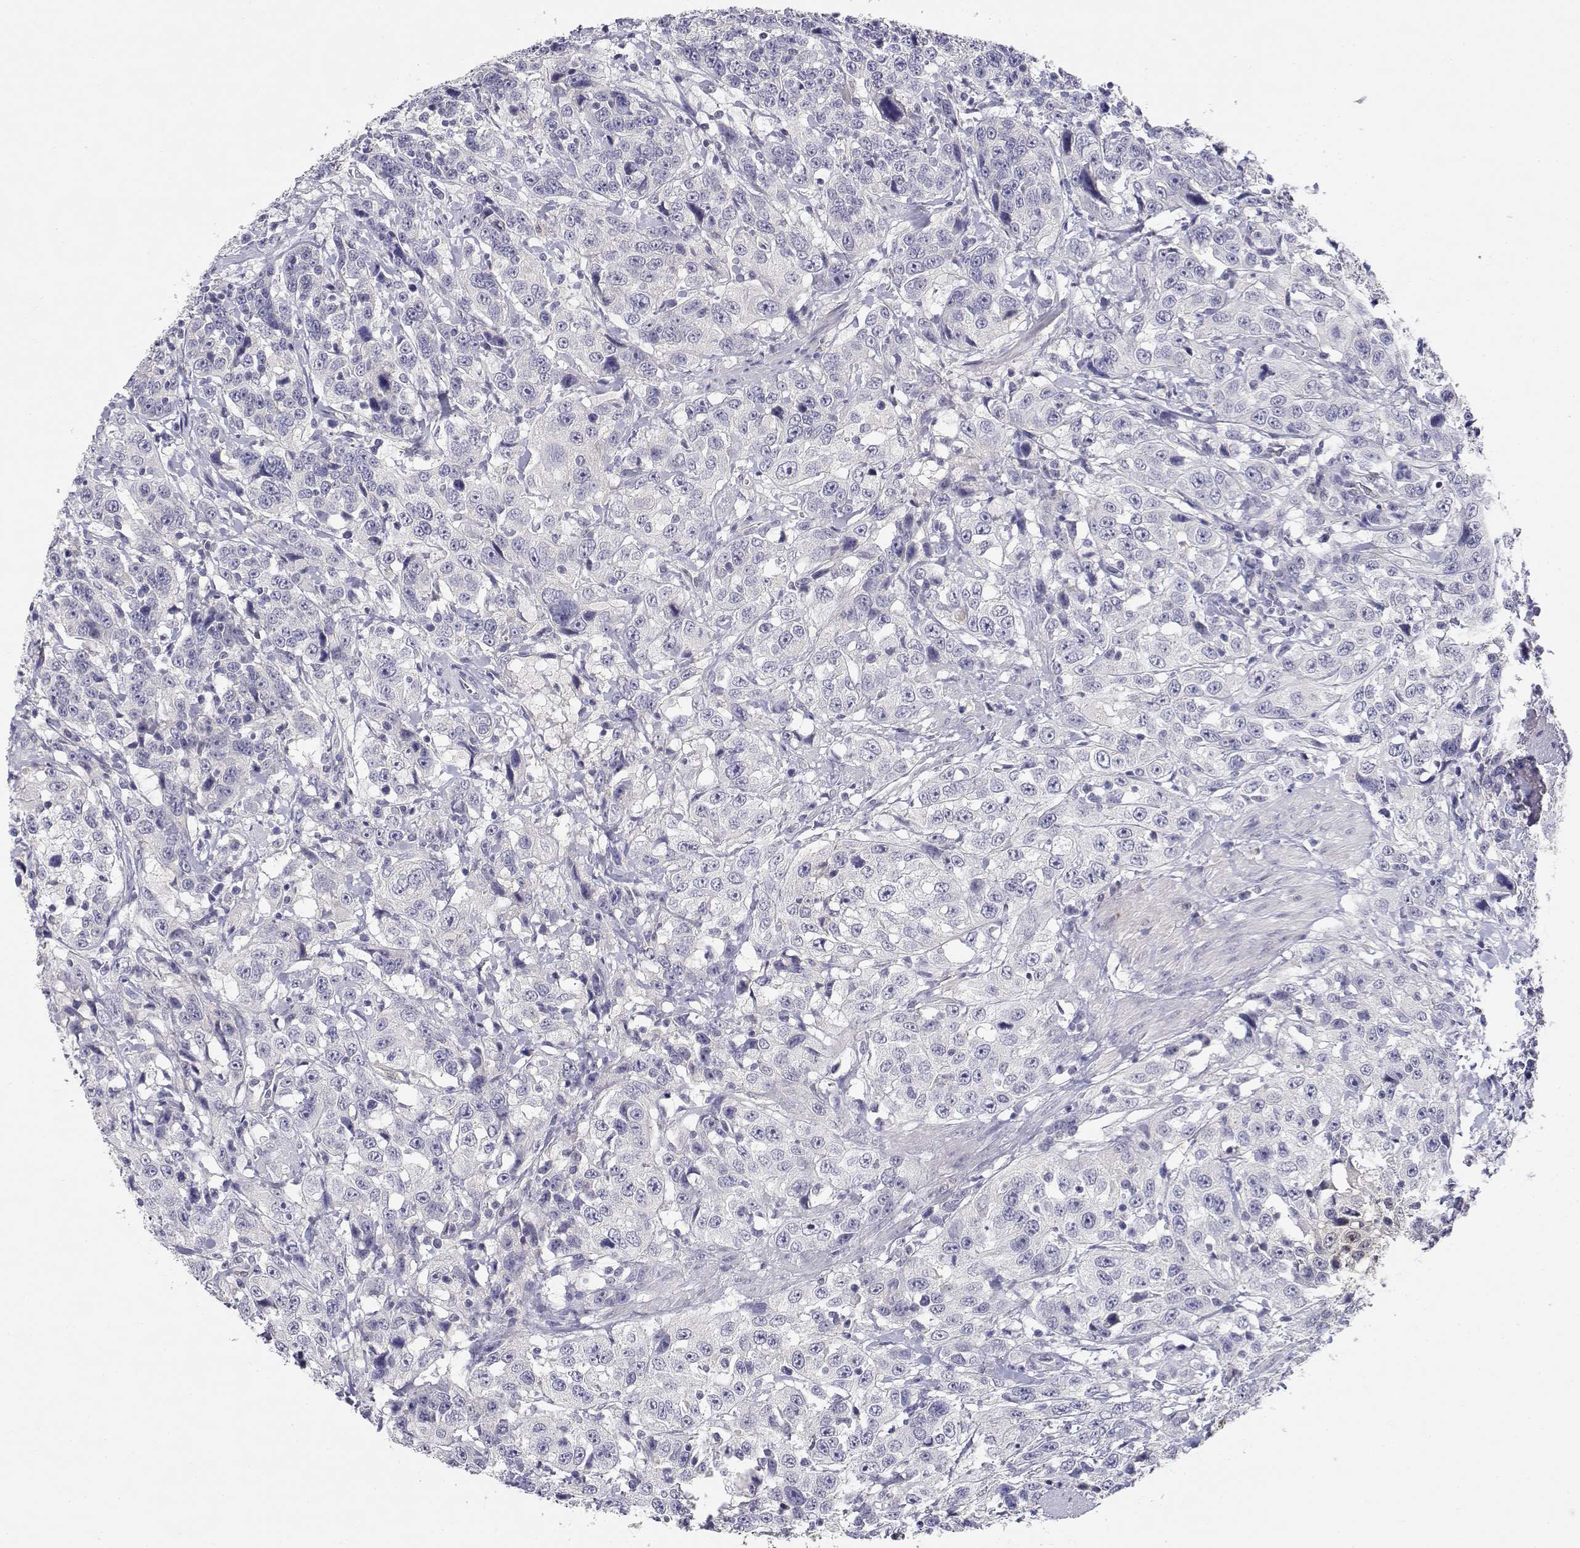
{"staining": {"intensity": "negative", "quantity": "none", "location": "none"}, "tissue": "urothelial cancer", "cell_type": "Tumor cells", "image_type": "cancer", "snomed": [{"axis": "morphology", "description": "Urothelial carcinoma, NOS"}, {"axis": "morphology", "description": "Urothelial carcinoma, High grade"}, {"axis": "topography", "description": "Urinary bladder"}], "caption": "An immunohistochemistry histopathology image of urothelial carcinoma (high-grade) is shown. There is no staining in tumor cells of urothelial carcinoma (high-grade).", "gene": "ADA", "patient": {"sex": "female", "age": 73}}